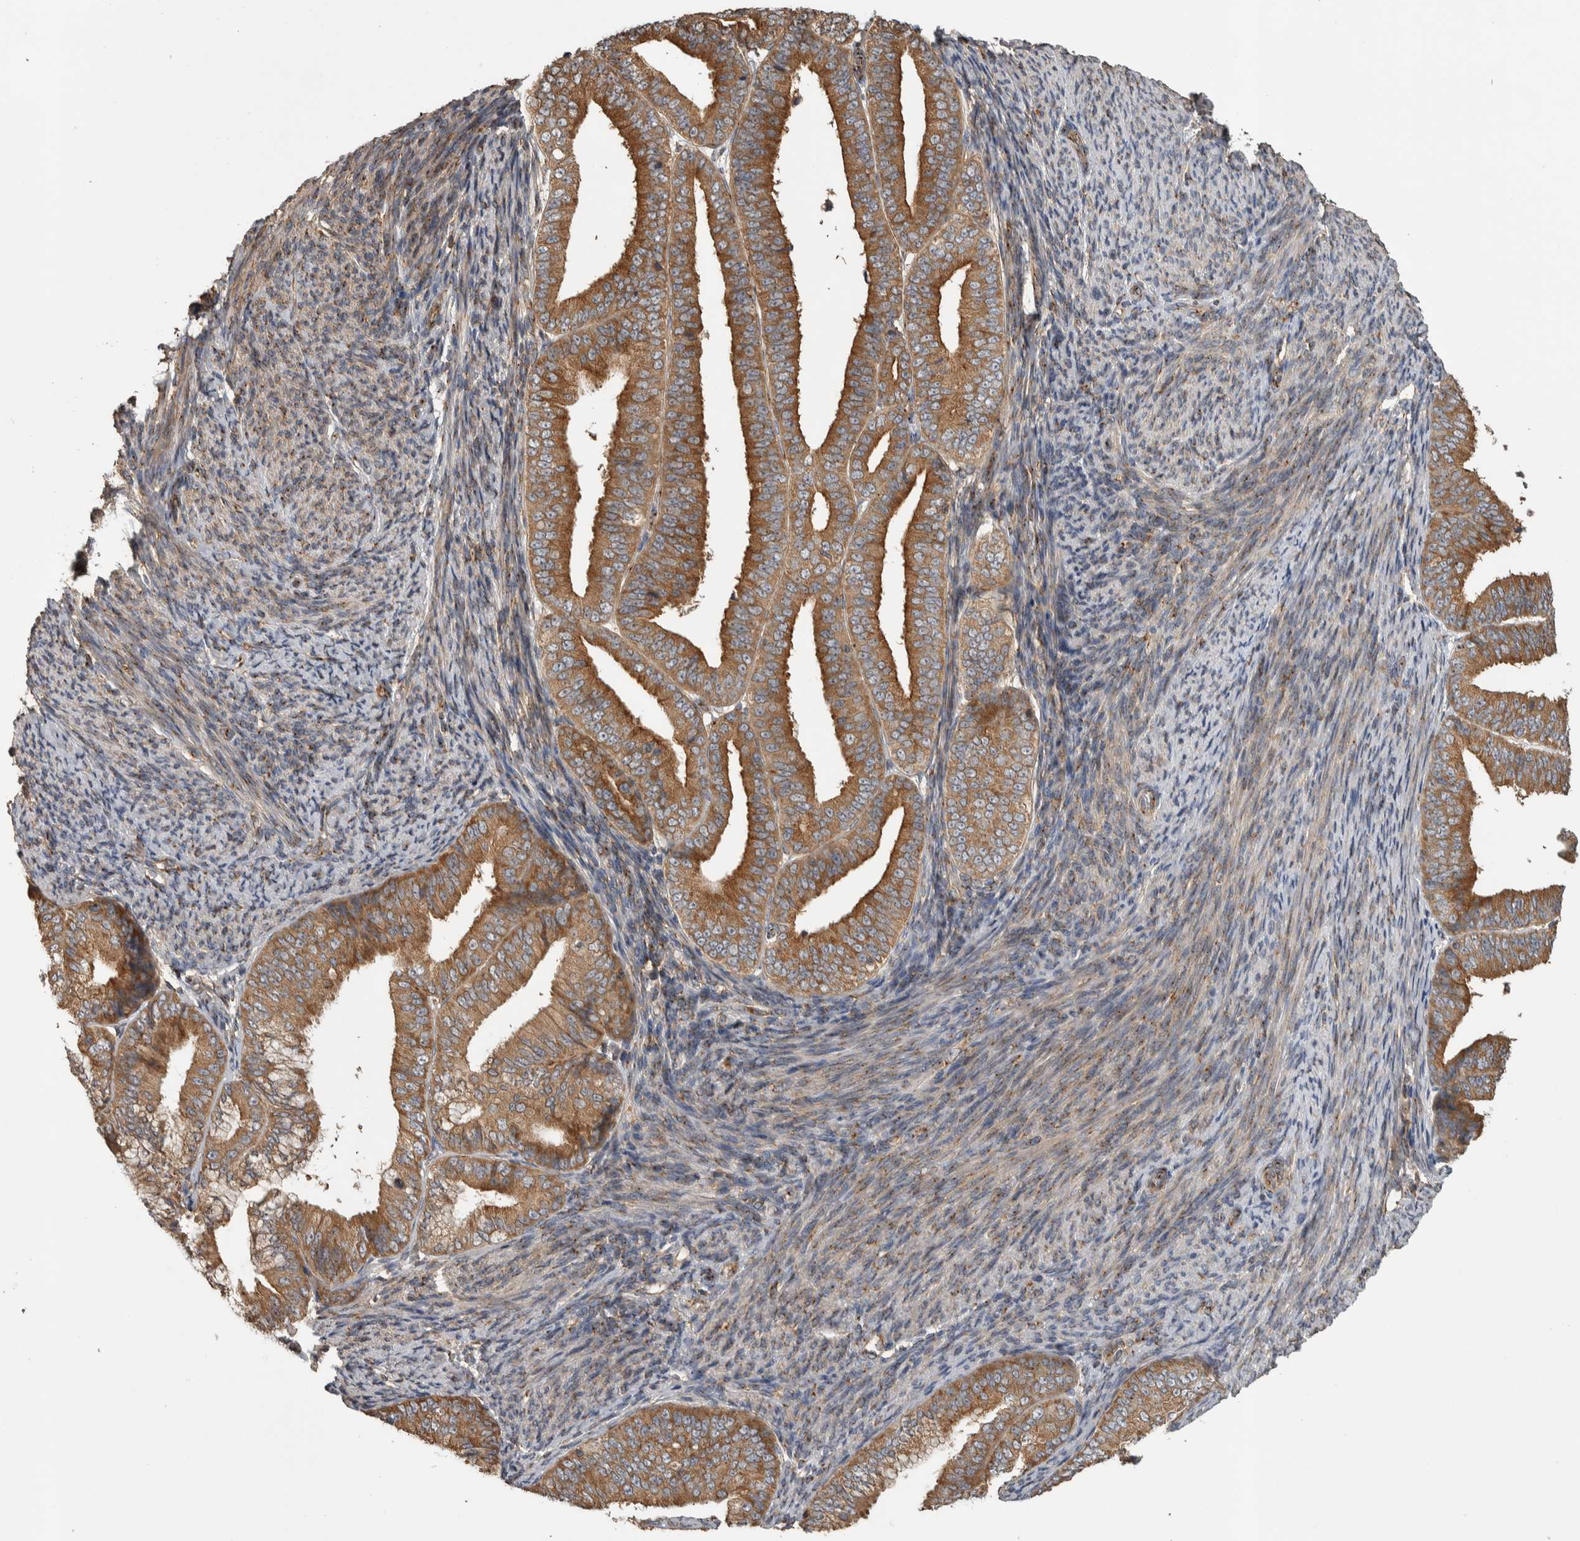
{"staining": {"intensity": "strong", "quantity": ">75%", "location": "cytoplasmic/membranous"}, "tissue": "endometrial cancer", "cell_type": "Tumor cells", "image_type": "cancer", "snomed": [{"axis": "morphology", "description": "Adenocarcinoma, NOS"}, {"axis": "topography", "description": "Endometrium"}], "caption": "Immunohistochemistry staining of adenocarcinoma (endometrial), which shows high levels of strong cytoplasmic/membranous positivity in about >75% of tumor cells indicating strong cytoplasmic/membranous protein staining. The staining was performed using DAB (3,3'-diaminobenzidine) (brown) for protein detection and nuclei were counterstained in hematoxylin (blue).", "gene": "IFRD1", "patient": {"sex": "female", "age": 63}}